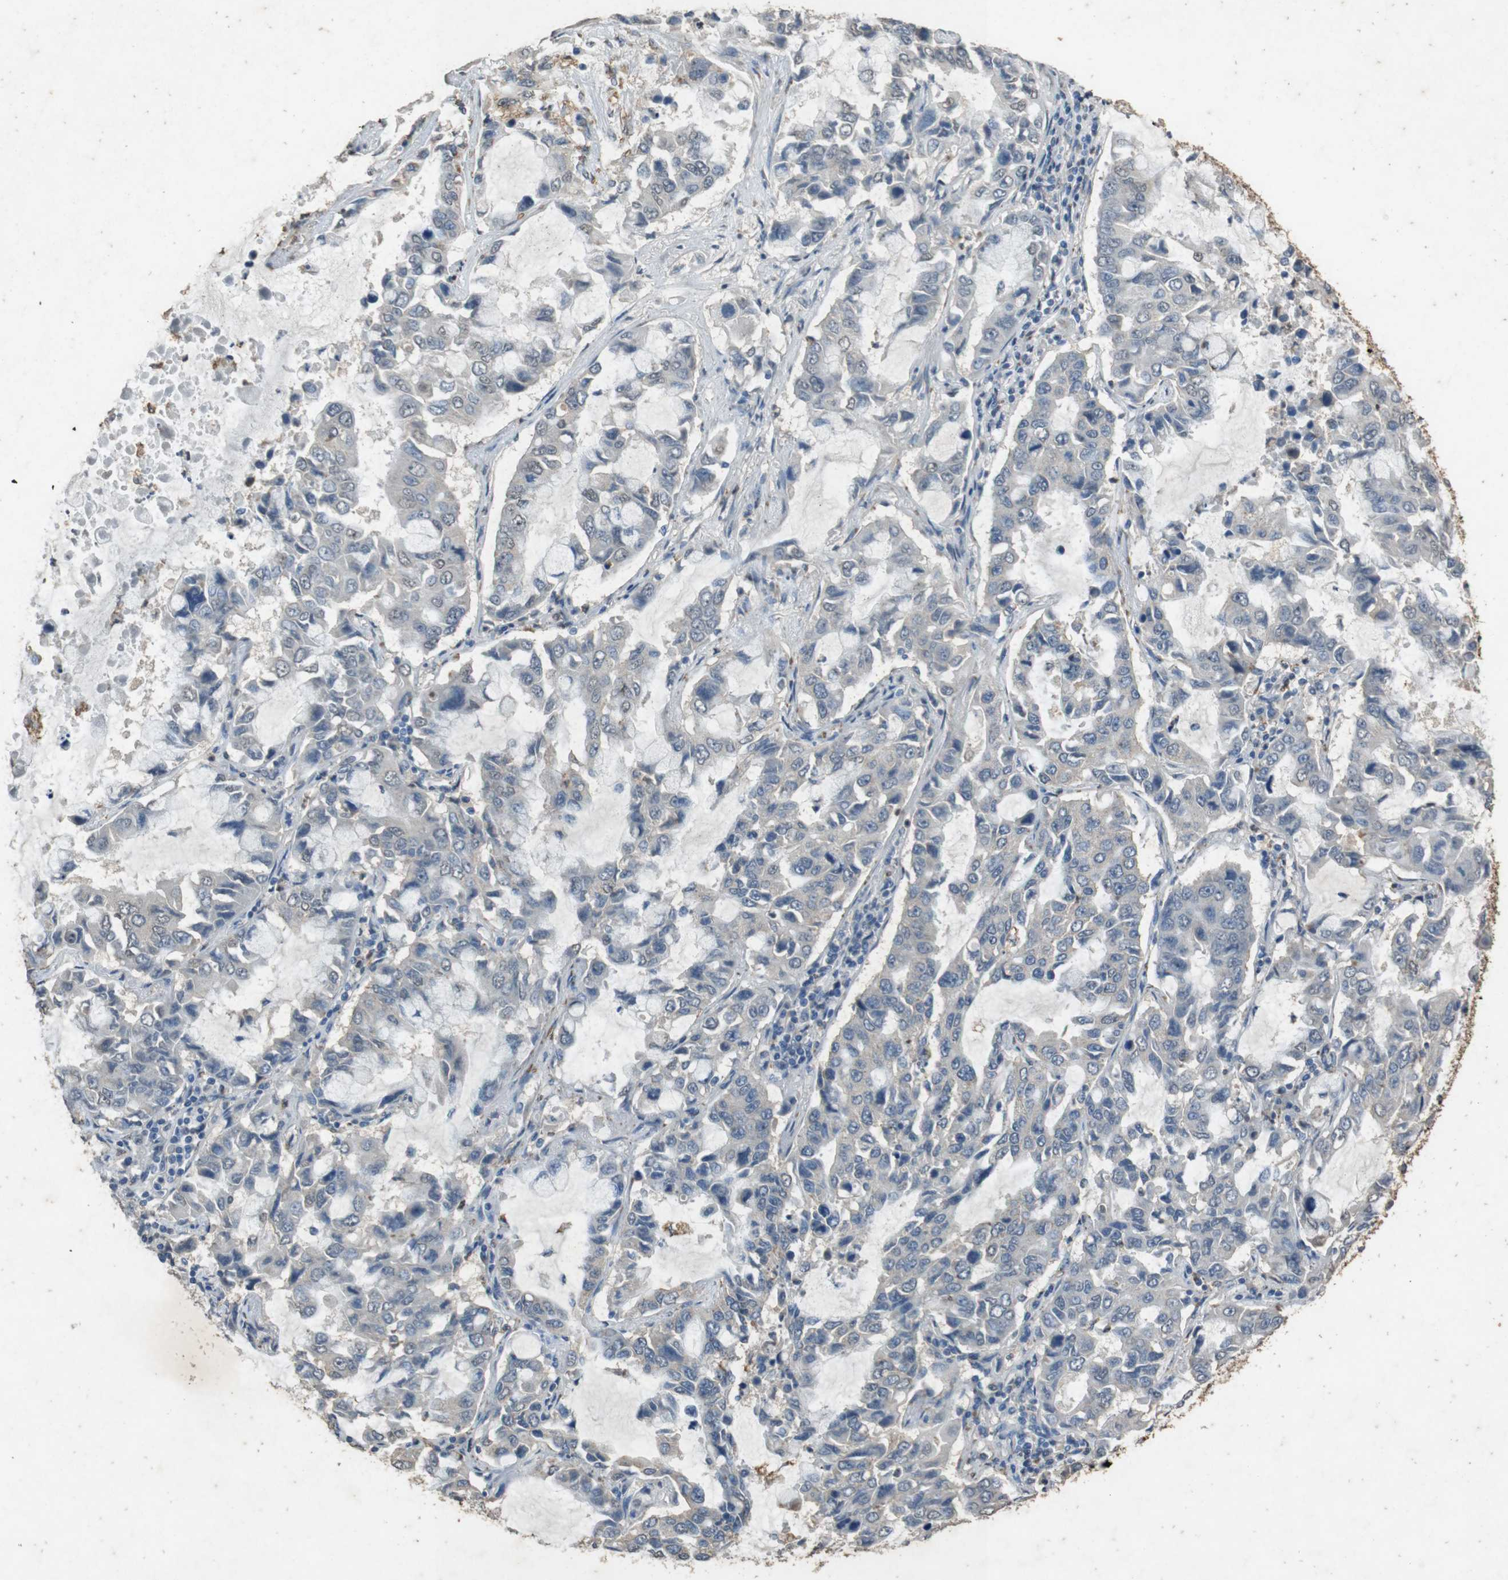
{"staining": {"intensity": "negative", "quantity": "none", "location": "none"}, "tissue": "lung cancer", "cell_type": "Tumor cells", "image_type": "cancer", "snomed": [{"axis": "morphology", "description": "Adenocarcinoma, NOS"}, {"axis": "topography", "description": "Lung"}], "caption": "The histopathology image shows no significant expression in tumor cells of lung cancer.", "gene": "STBD1", "patient": {"sex": "male", "age": 64}}